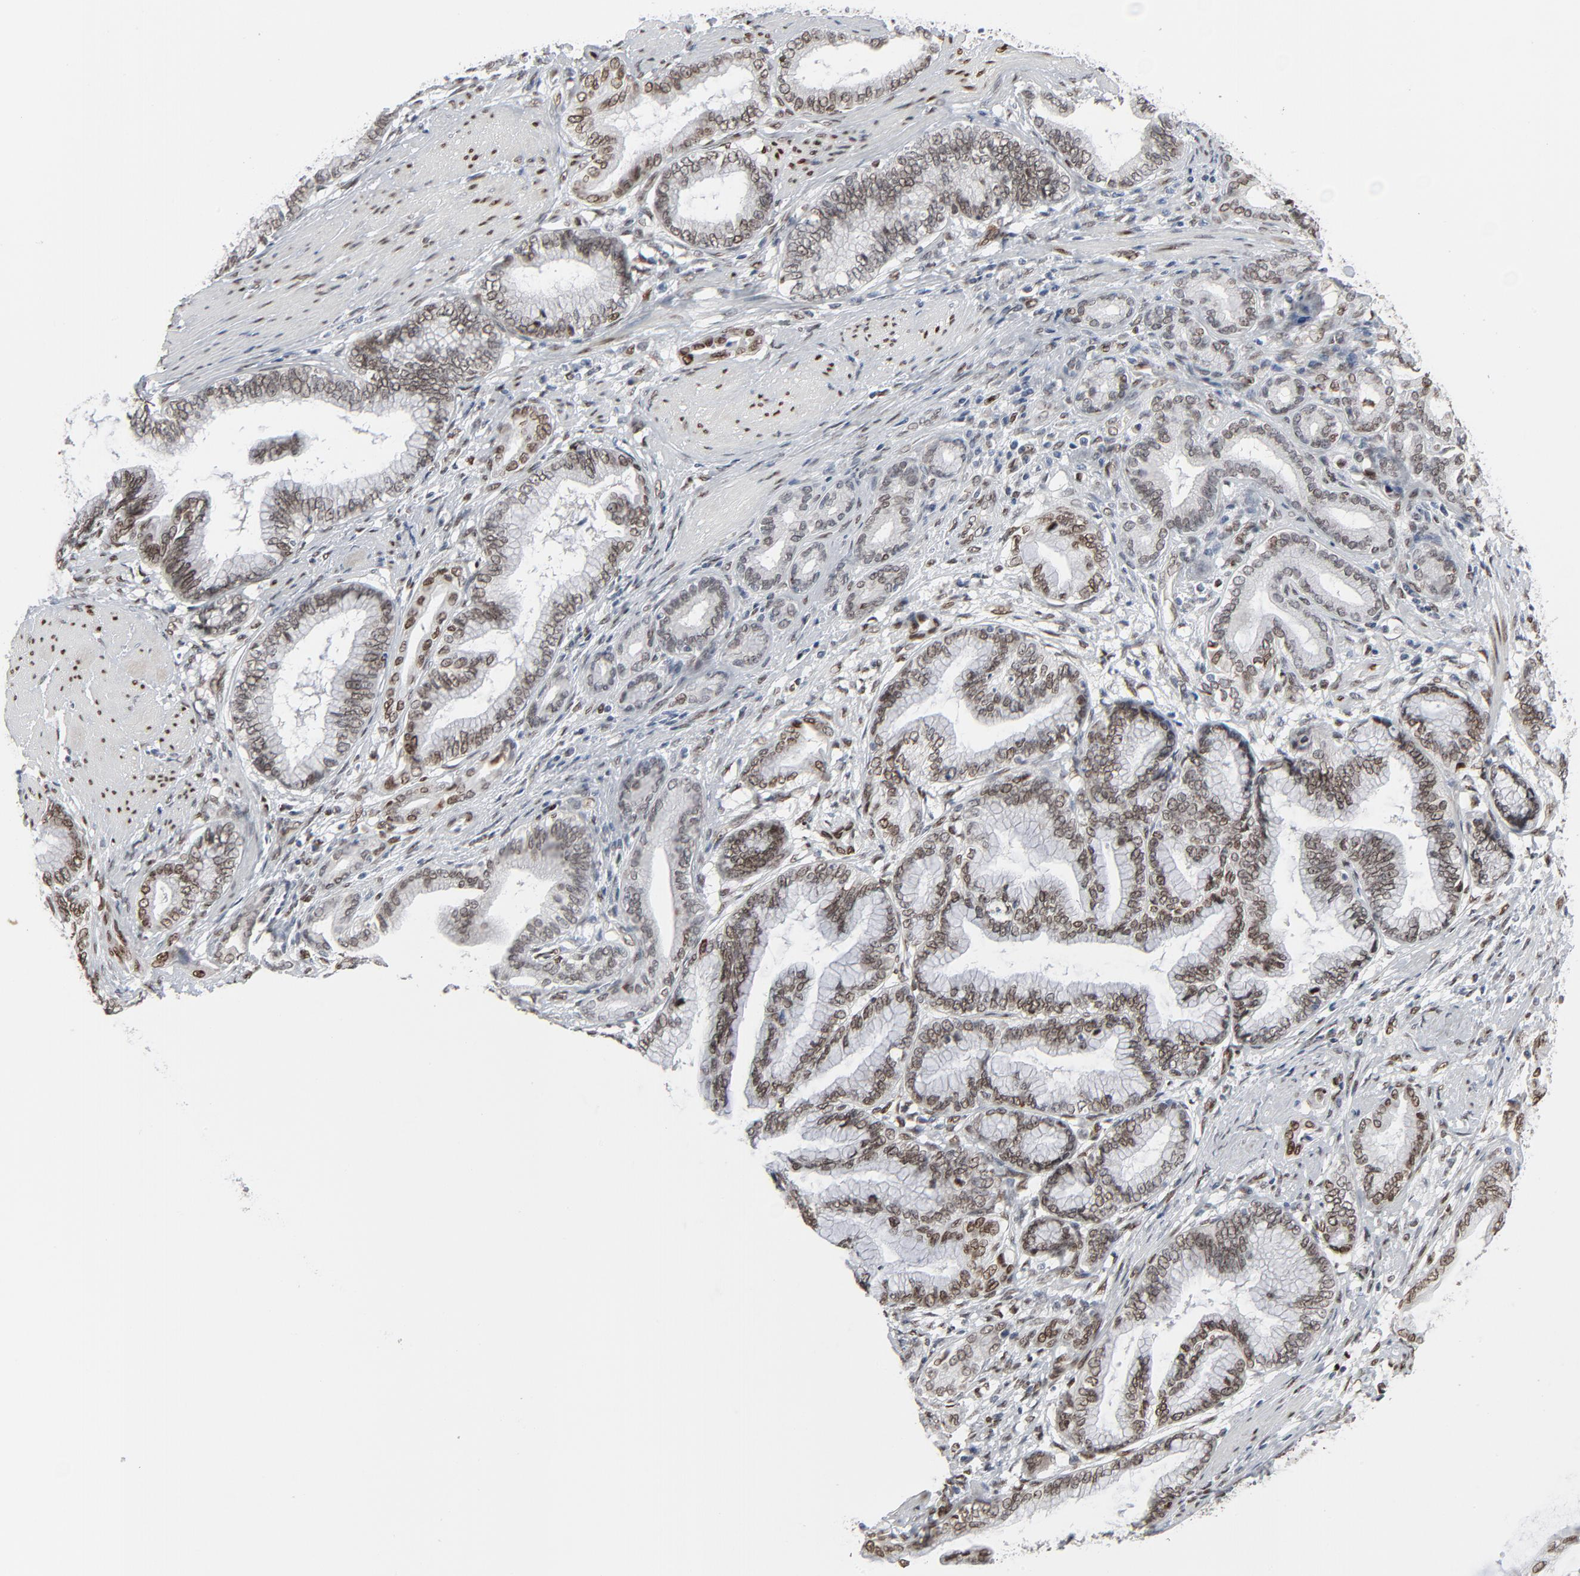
{"staining": {"intensity": "strong", "quantity": "25%-75%", "location": "nuclear"}, "tissue": "pancreatic cancer", "cell_type": "Tumor cells", "image_type": "cancer", "snomed": [{"axis": "morphology", "description": "Adenocarcinoma, NOS"}, {"axis": "topography", "description": "Pancreas"}], "caption": "The histopathology image exhibits staining of pancreatic adenocarcinoma, revealing strong nuclear protein expression (brown color) within tumor cells.", "gene": "CUX1", "patient": {"sex": "female", "age": 64}}